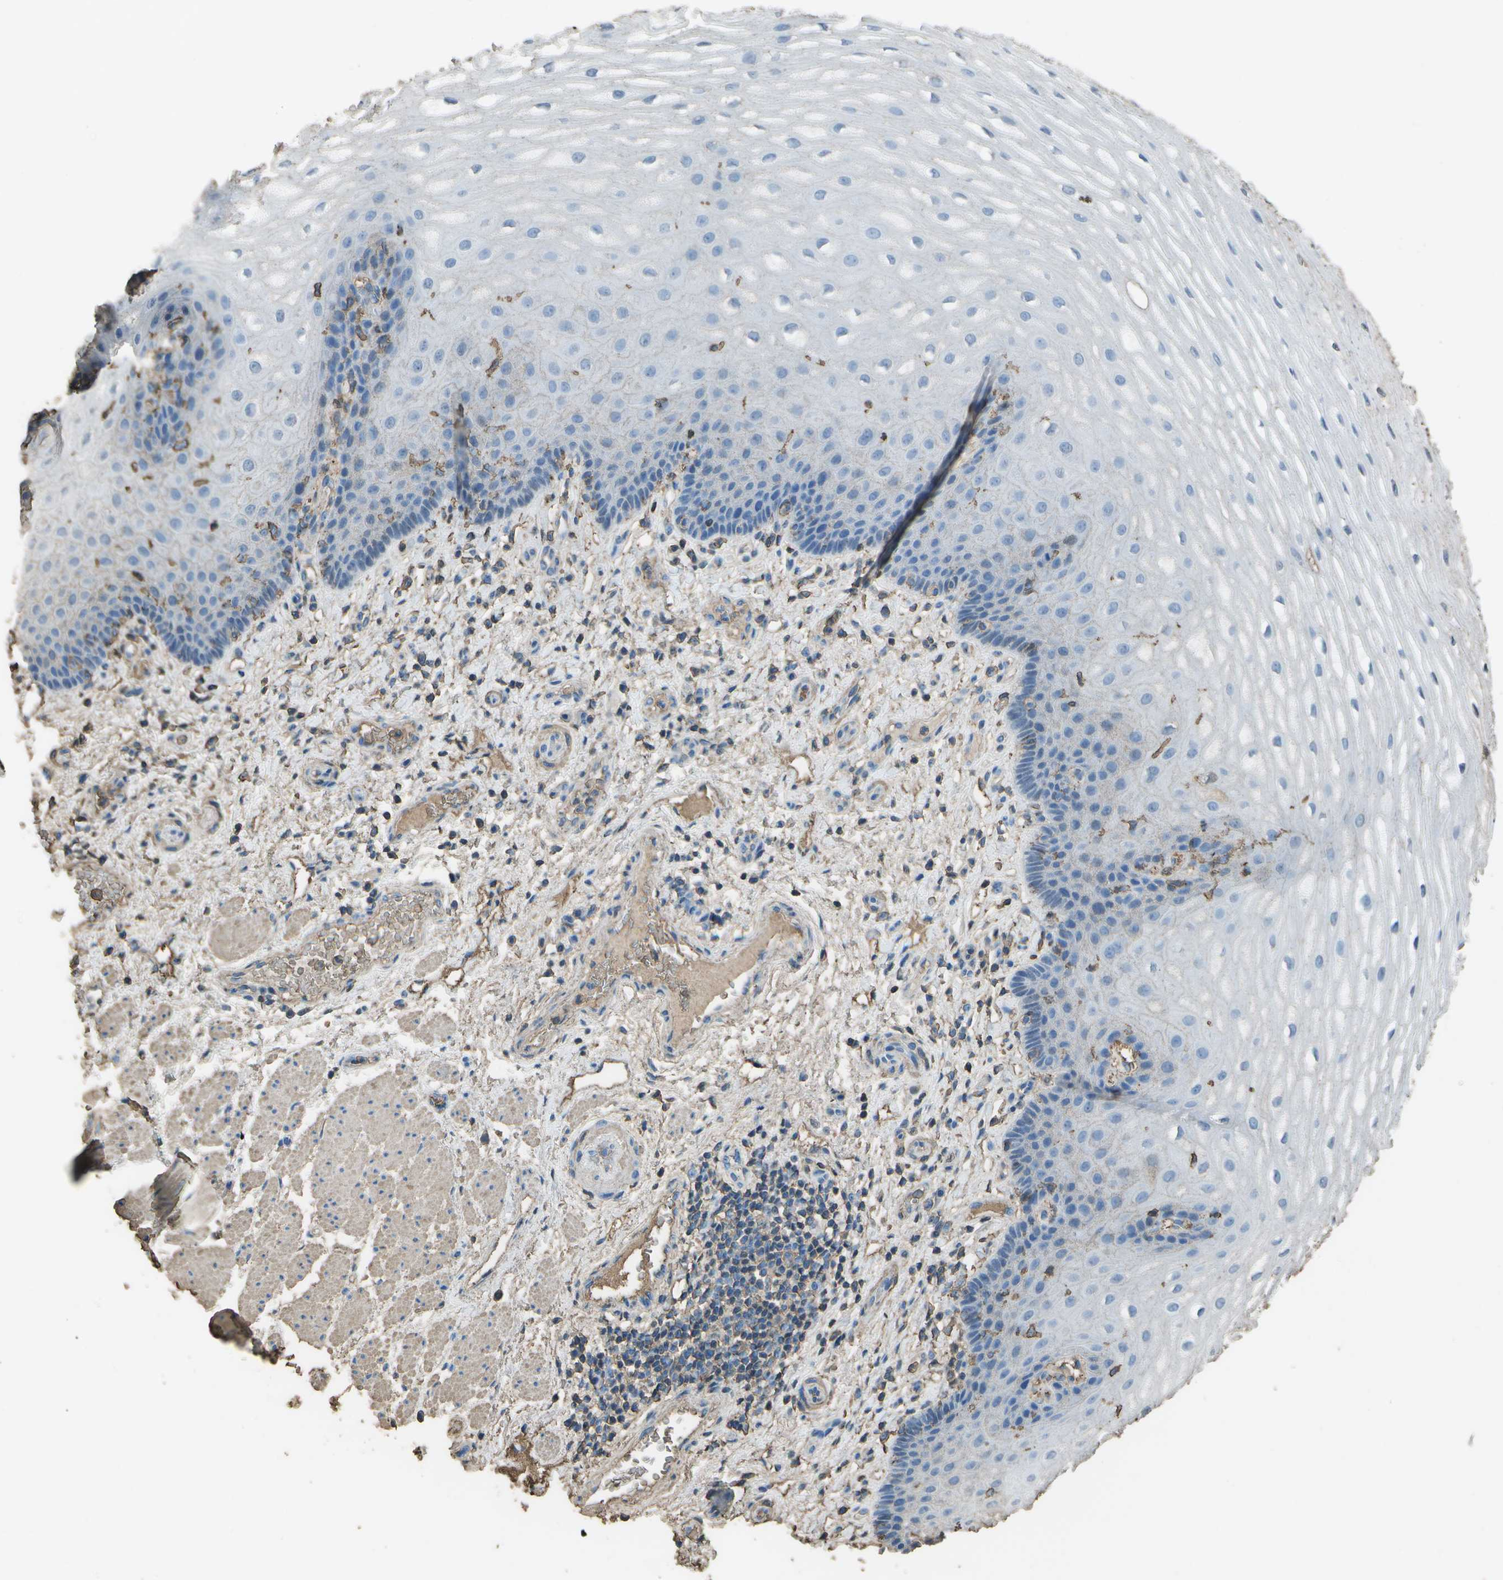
{"staining": {"intensity": "weak", "quantity": "<25%", "location": "cytoplasmic/membranous"}, "tissue": "esophagus", "cell_type": "Squamous epithelial cells", "image_type": "normal", "snomed": [{"axis": "morphology", "description": "Normal tissue, NOS"}, {"axis": "topography", "description": "Esophagus"}], "caption": "A high-resolution micrograph shows IHC staining of benign esophagus, which demonstrates no significant positivity in squamous epithelial cells. (Immunohistochemistry (ihc), brightfield microscopy, high magnification).", "gene": "CYP4F11", "patient": {"sex": "male", "age": 54}}